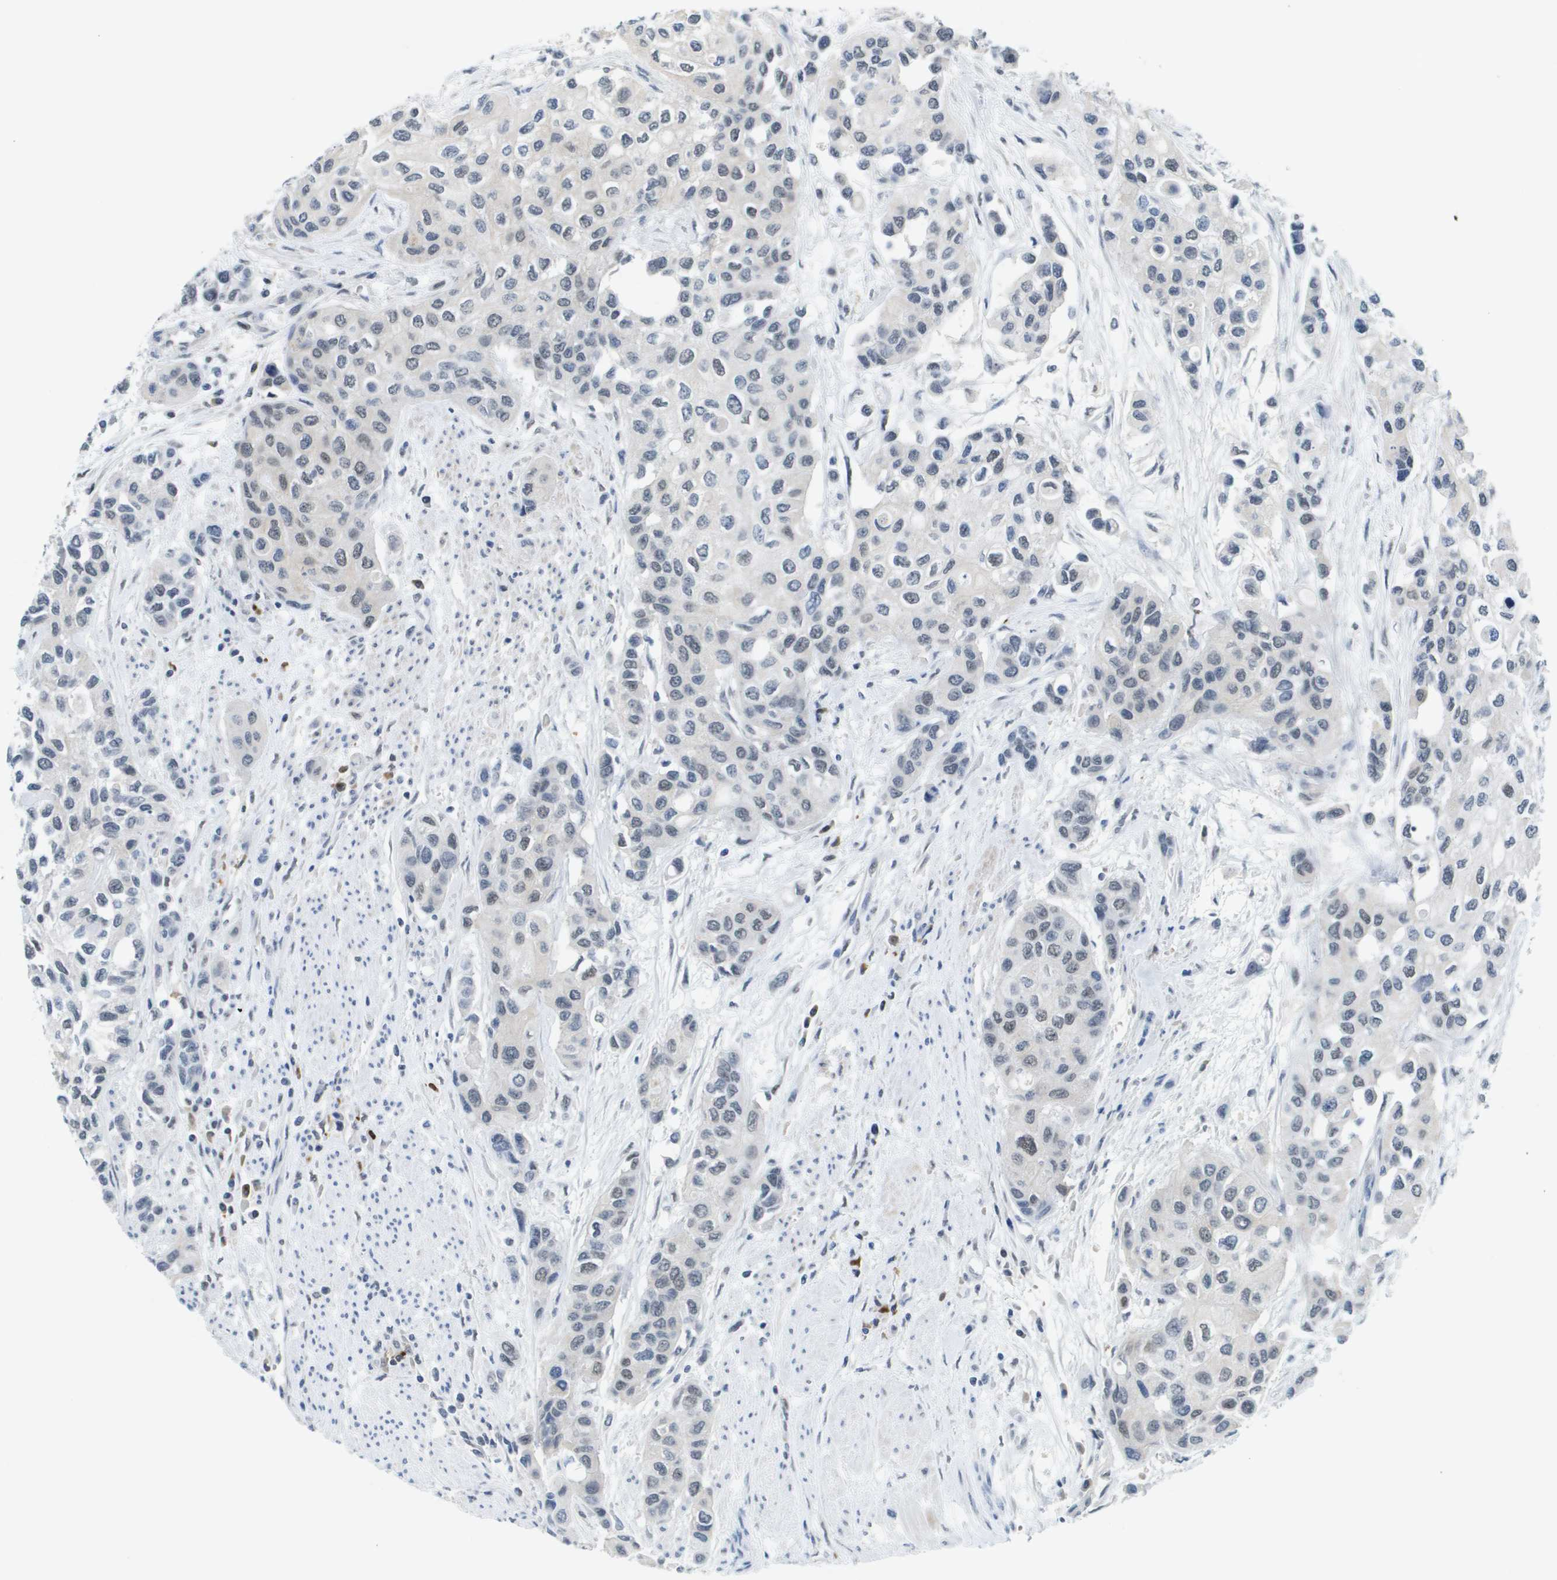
{"staining": {"intensity": "negative", "quantity": "none", "location": "none"}, "tissue": "urothelial cancer", "cell_type": "Tumor cells", "image_type": "cancer", "snomed": [{"axis": "morphology", "description": "Urothelial carcinoma, High grade"}, {"axis": "topography", "description": "Urinary bladder"}], "caption": "A high-resolution histopathology image shows immunohistochemistry staining of urothelial carcinoma (high-grade), which displays no significant positivity in tumor cells. The staining was performed using DAB (3,3'-diaminobenzidine) to visualize the protein expression in brown, while the nuclei were stained in blue with hematoxylin (Magnification: 20x).", "gene": "TP53RK", "patient": {"sex": "female", "age": 56}}